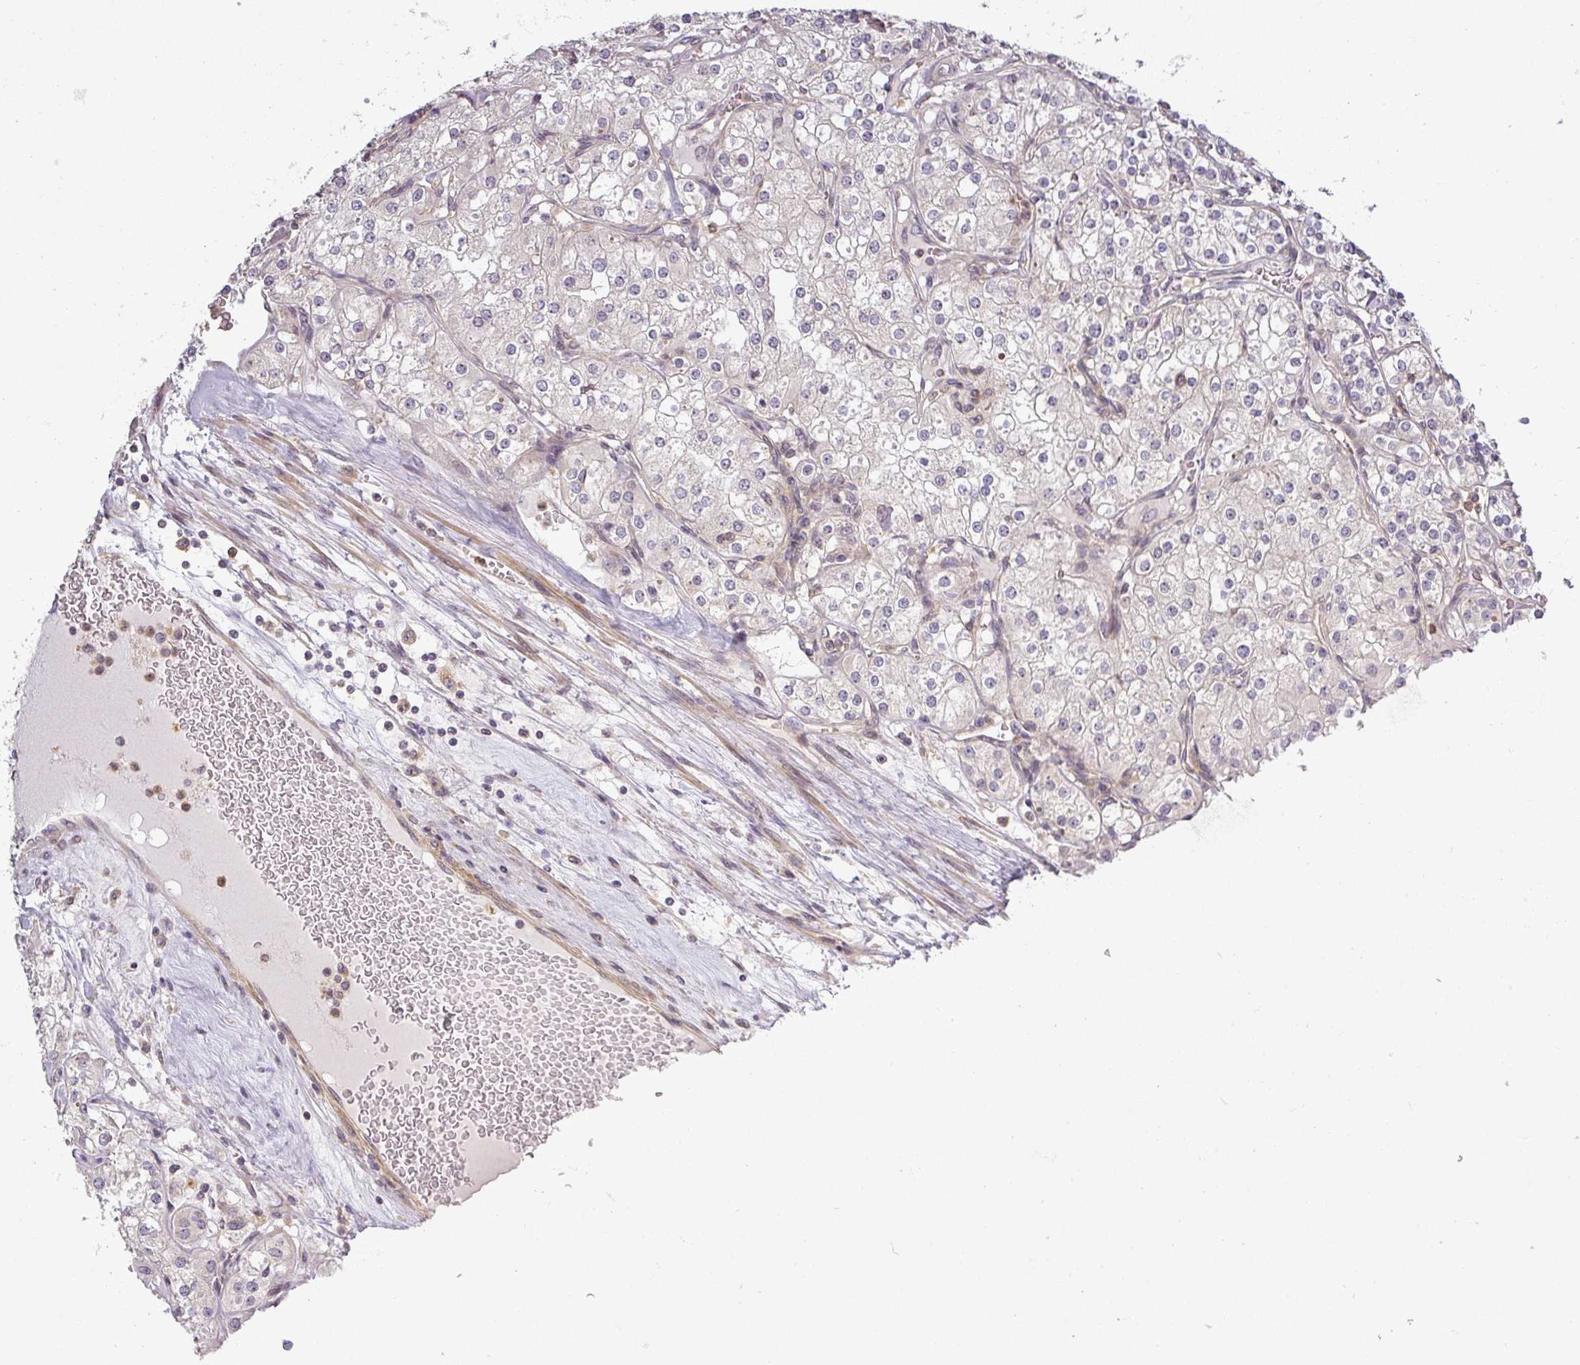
{"staining": {"intensity": "negative", "quantity": "none", "location": "none"}, "tissue": "renal cancer", "cell_type": "Tumor cells", "image_type": "cancer", "snomed": [{"axis": "morphology", "description": "Adenocarcinoma, NOS"}, {"axis": "topography", "description": "Kidney"}], "caption": "Tumor cells are negative for brown protein staining in renal cancer. (DAB (3,3'-diaminobenzidine) immunohistochemistry visualized using brightfield microscopy, high magnification).", "gene": "NIN", "patient": {"sex": "male", "age": 77}}